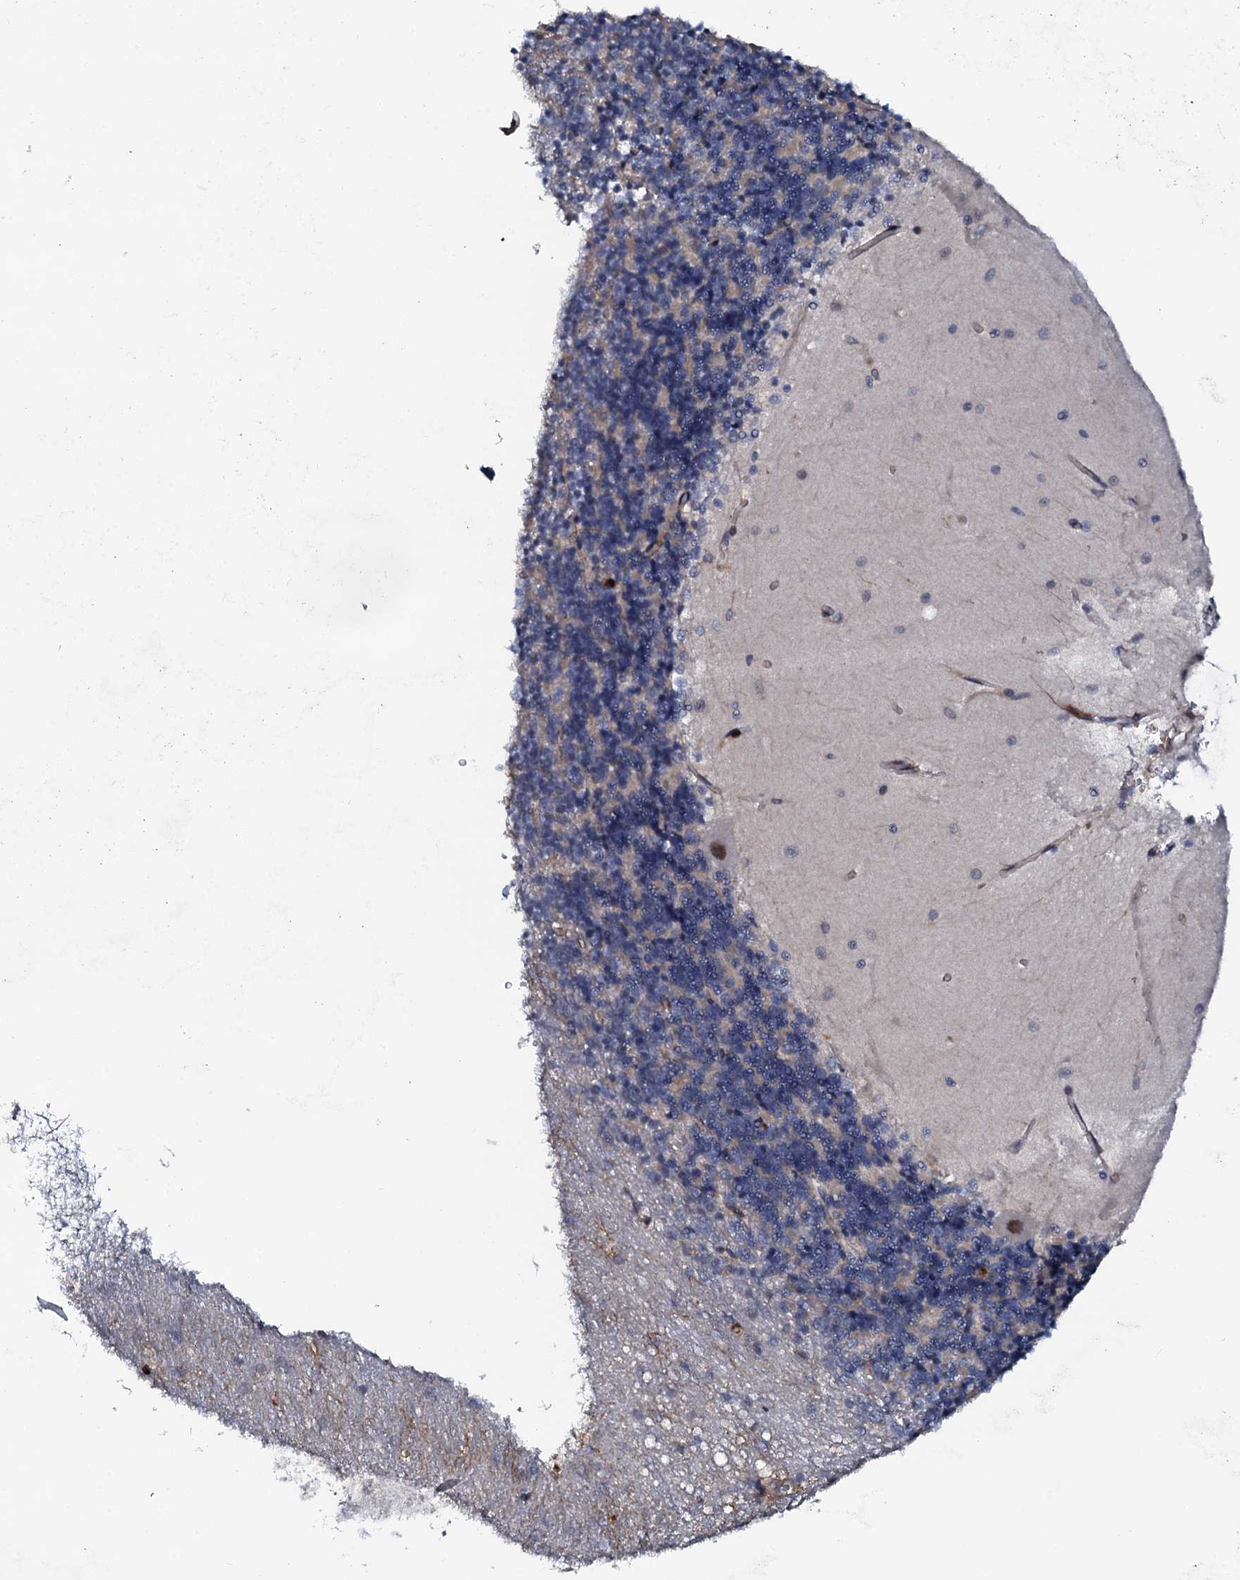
{"staining": {"intensity": "negative", "quantity": "none", "location": "none"}, "tissue": "cerebellum", "cell_type": "Cells in granular layer", "image_type": "normal", "snomed": [{"axis": "morphology", "description": "Normal tissue, NOS"}, {"axis": "topography", "description": "Cerebellum"}], "caption": "IHC of unremarkable cerebellum exhibits no expression in cells in granular layer.", "gene": "VAMP8", "patient": {"sex": "male", "age": 37}}